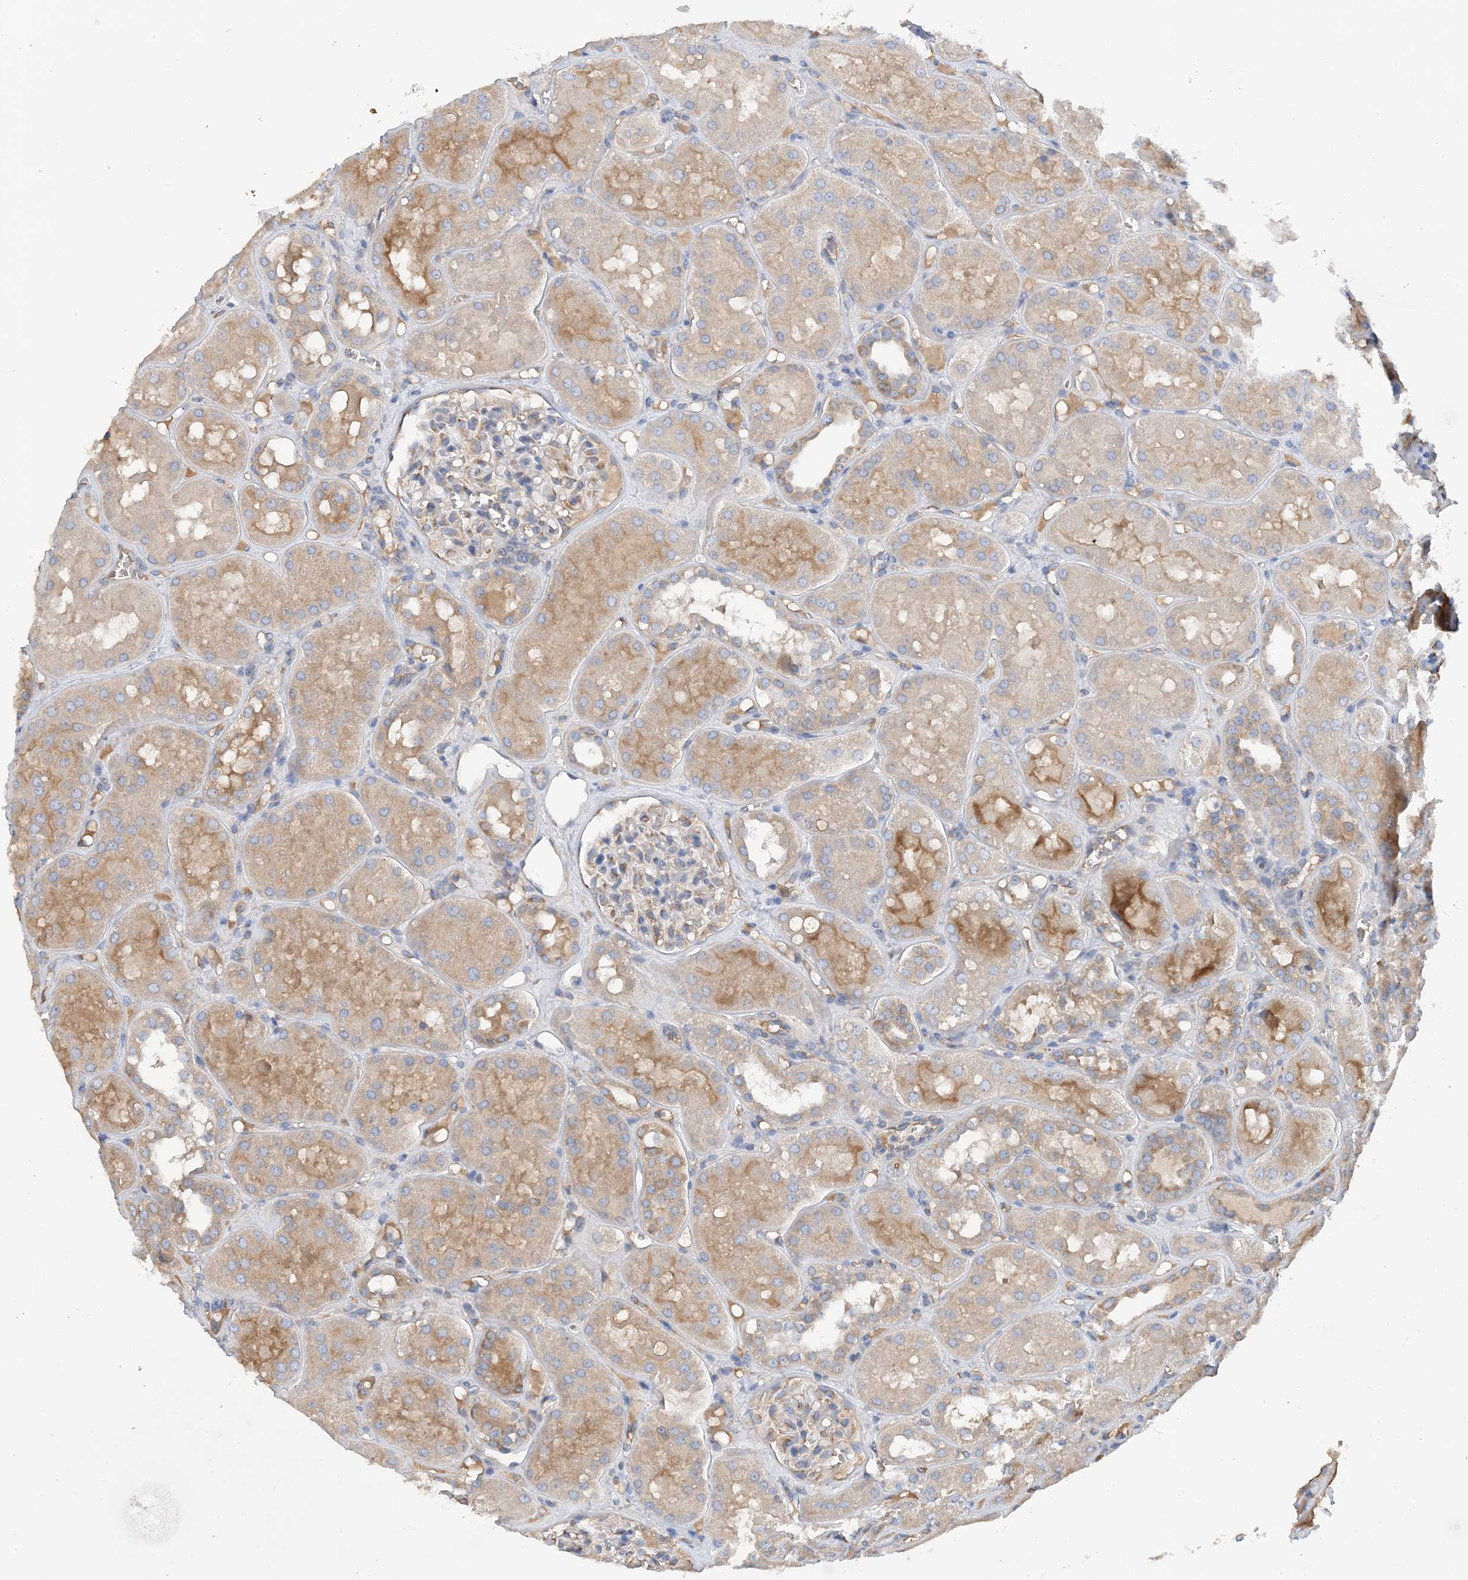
{"staining": {"intensity": "moderate", "quantity": "<25%", "location": "cytoplasmic/membranous"}, "tissue": "kidney", "cell_type": "Cells in glomeruli", "image_type": "normal", "snomed": [{"axis": "morphology", "description": "Normal tissue, NOS"}, {"axis": "topography", "description": "Kidney"}], "caption": "Moderate cytoplasmic/membranous protein expression is present in about <25% of cells in glomeruli in kidney. (IHC, brightfield microscopy, high magnification).", "gene": "SLC5A11", "patient": {"sex": "male", "age": 16}}